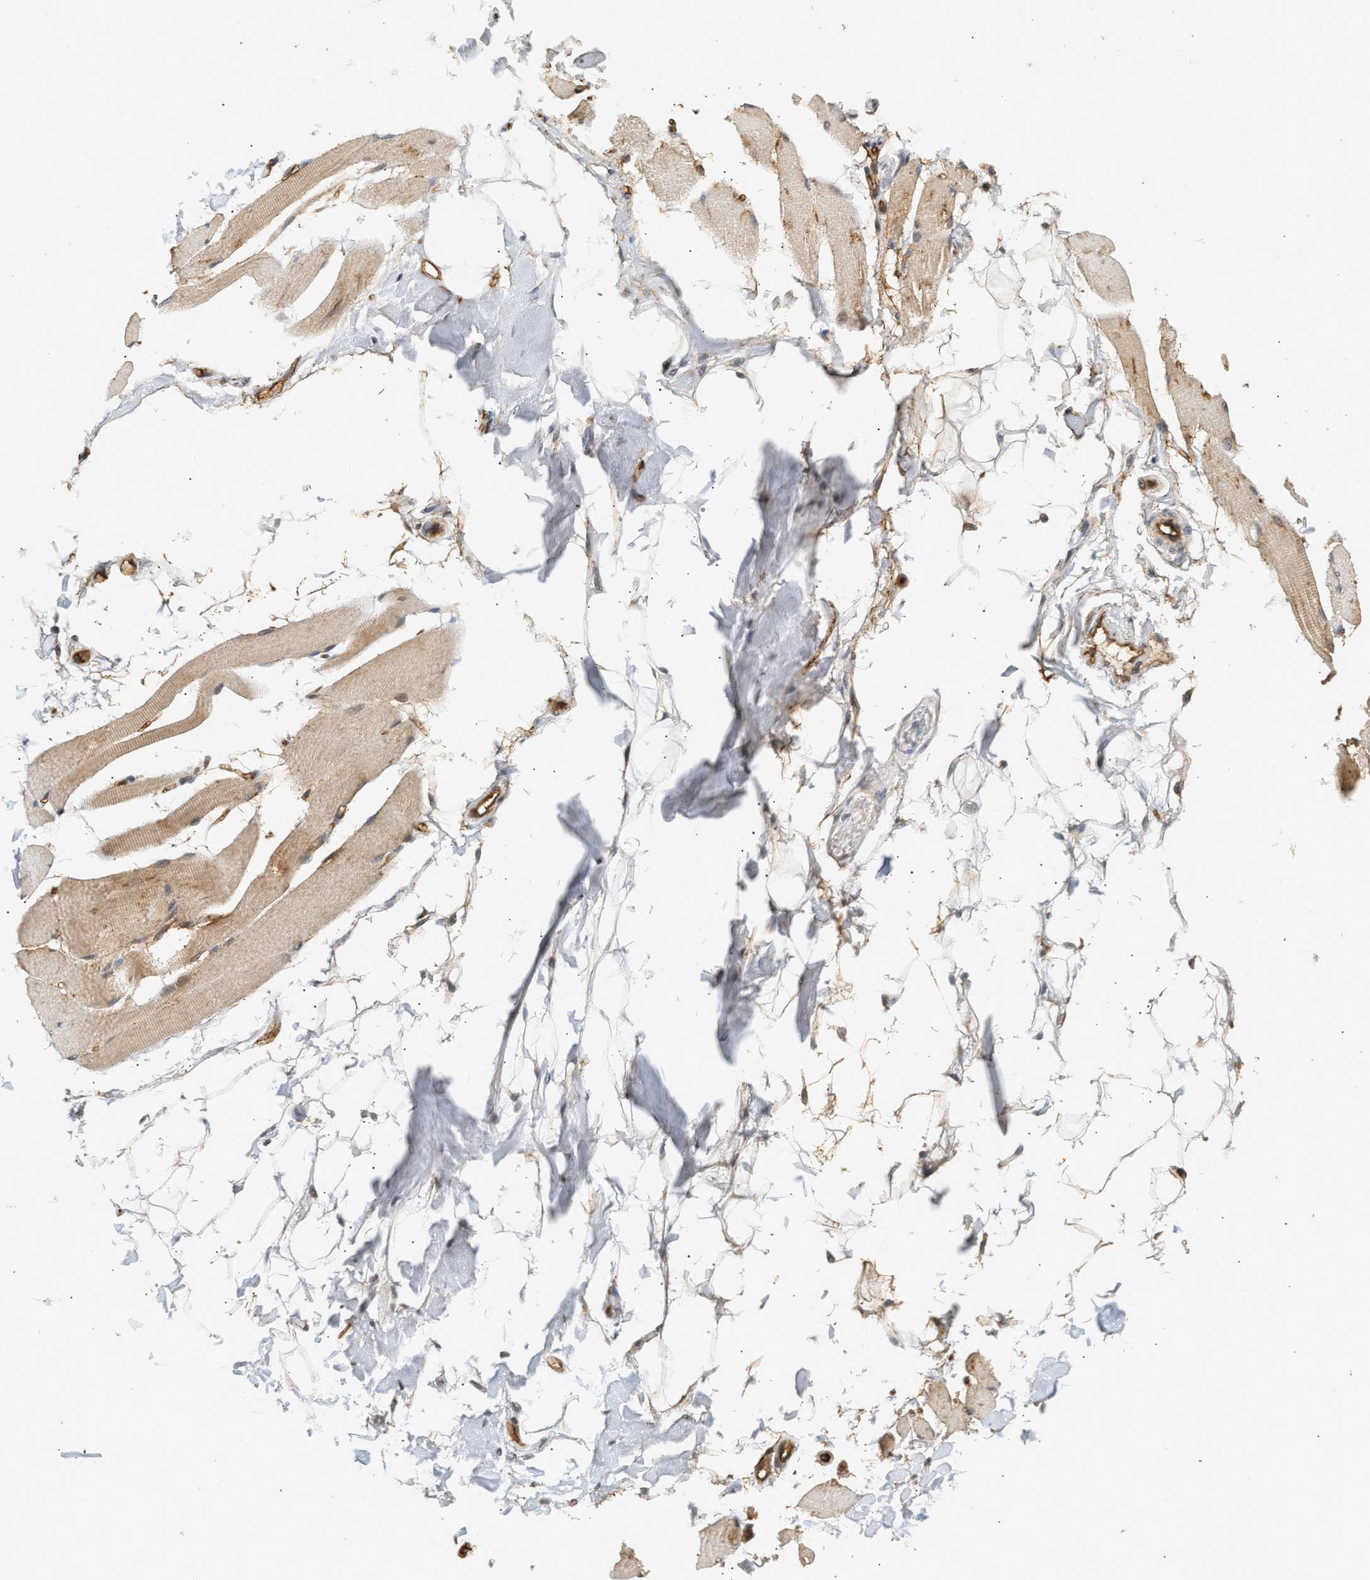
{"staining": {"intensity": "moderate", "quantity": ">75%", "location": "cytoplasmic/membranous,nuclear"}, "tissue": "skeletal muscle", "cell_type": "Myocytes", "image_type": "normal", "snomed": [{"axis": "morphology", "description": "Normal tissue, NOS"}, {"axis": "topography", "description": "Skeletal muscle"}, {"axis": "topography", "description": "Peripheral nerve tissue"}], "caption": "DAB immunohistochemical staining of unremarkable skeletal muscle reveals moderate cytoplasmic/membranous,nuclear protein positivity in approximately >75% of myocytes. The staining is performed using DAB (3,3'-diaminobenzidine) brown chromogen to label protein expression. The nuclei are counter-stained blue using hematoxylin.", "gene": "PLXND1", "patient": {"sex": "female", "age": 84}}